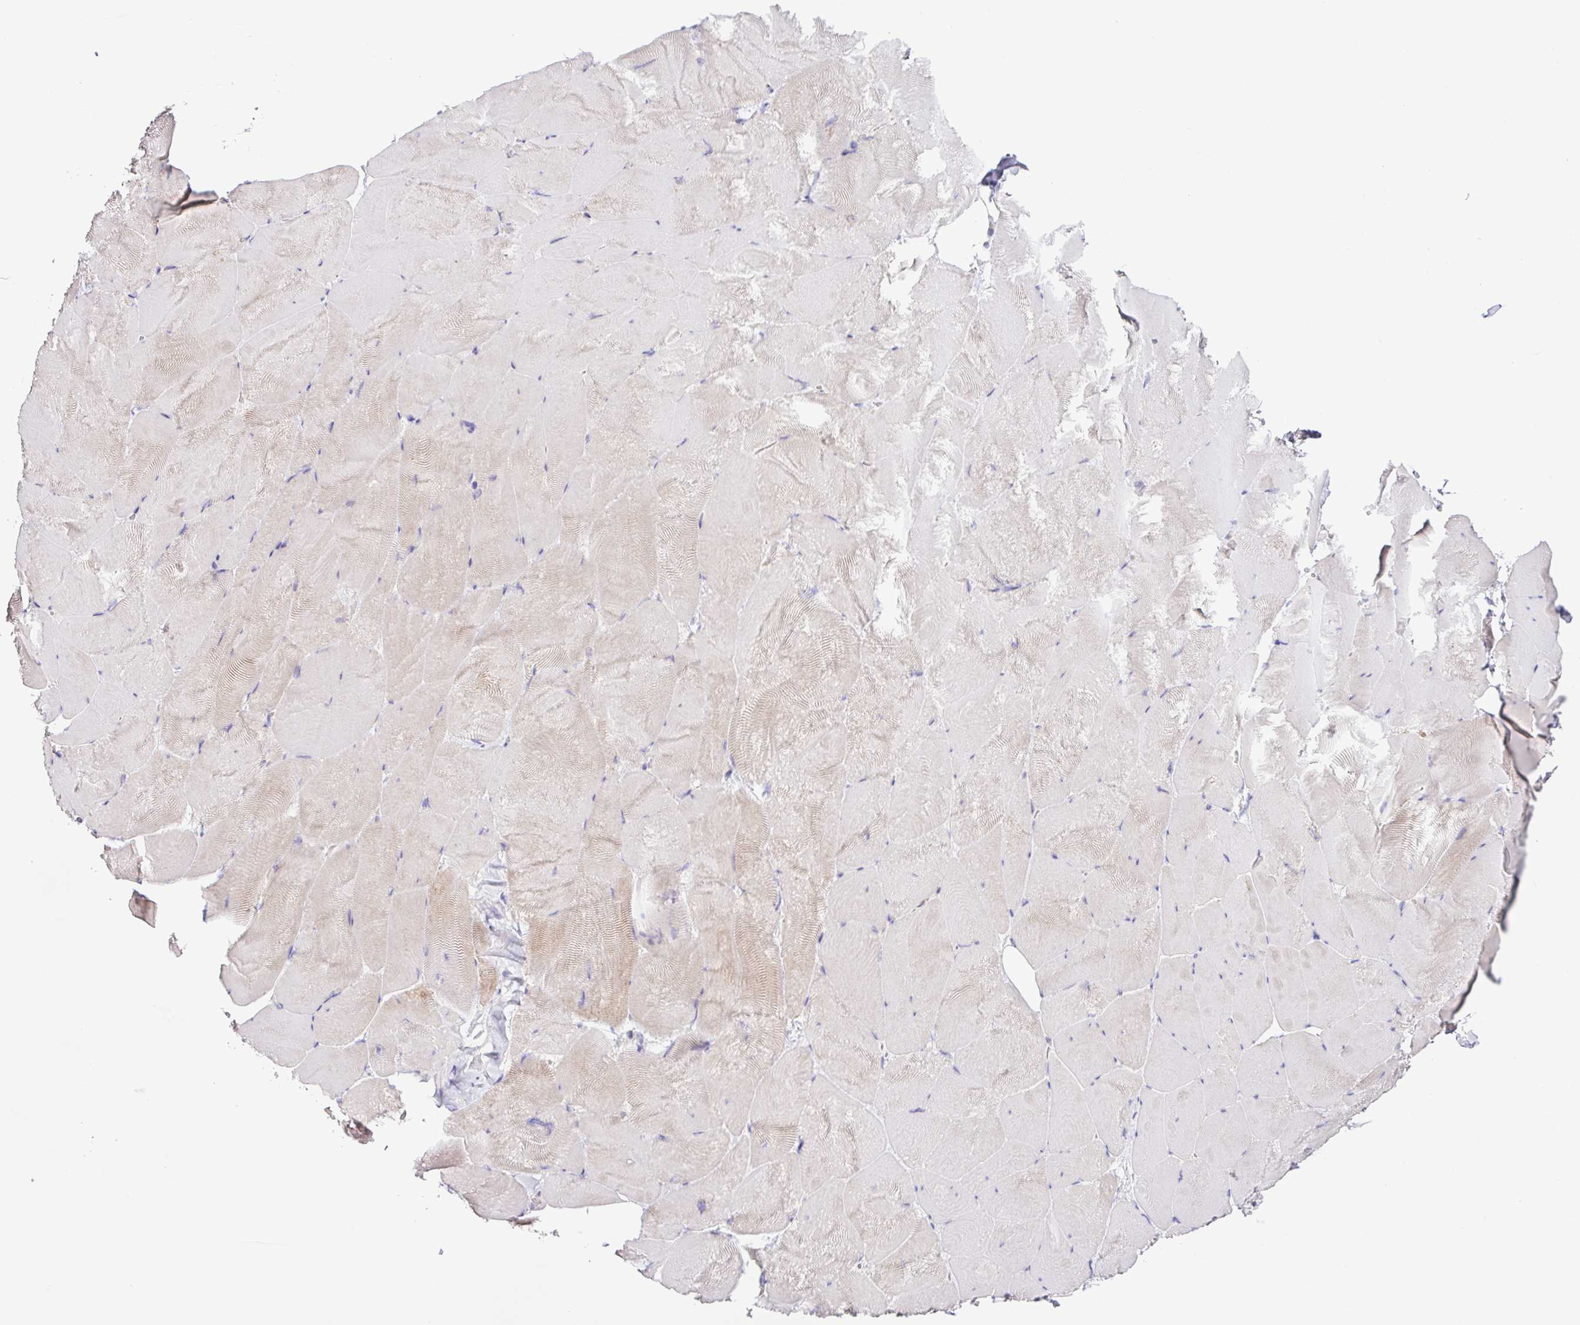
{"staining": {"intensity": "weak", "quantity": "25%-75%", "location": "cytoplasmic/membranous"}, "tissue": "skeletal muscle", "cell_type": "Myocytes", "image_type": "normal", "snomed": [{"axis": "morphology", "description": "Normal tissue, NOS"}, {"axis": "topography", "description": "Skeletal muscle"}], "caption": "Benign skeletal muscle reveals weak cytoplasmic/membranous expression in about 25%-75% of myocytes, visualized by immunohistochemistry. The staining is performed using DAB (3,3'-diaminobenzidine) brown chromogen to label protein expression. The nuclei are counter-stained blue using hematoxylin.", "gene": "SFTPB", "patient": {"sex": "female", "age": 64}}